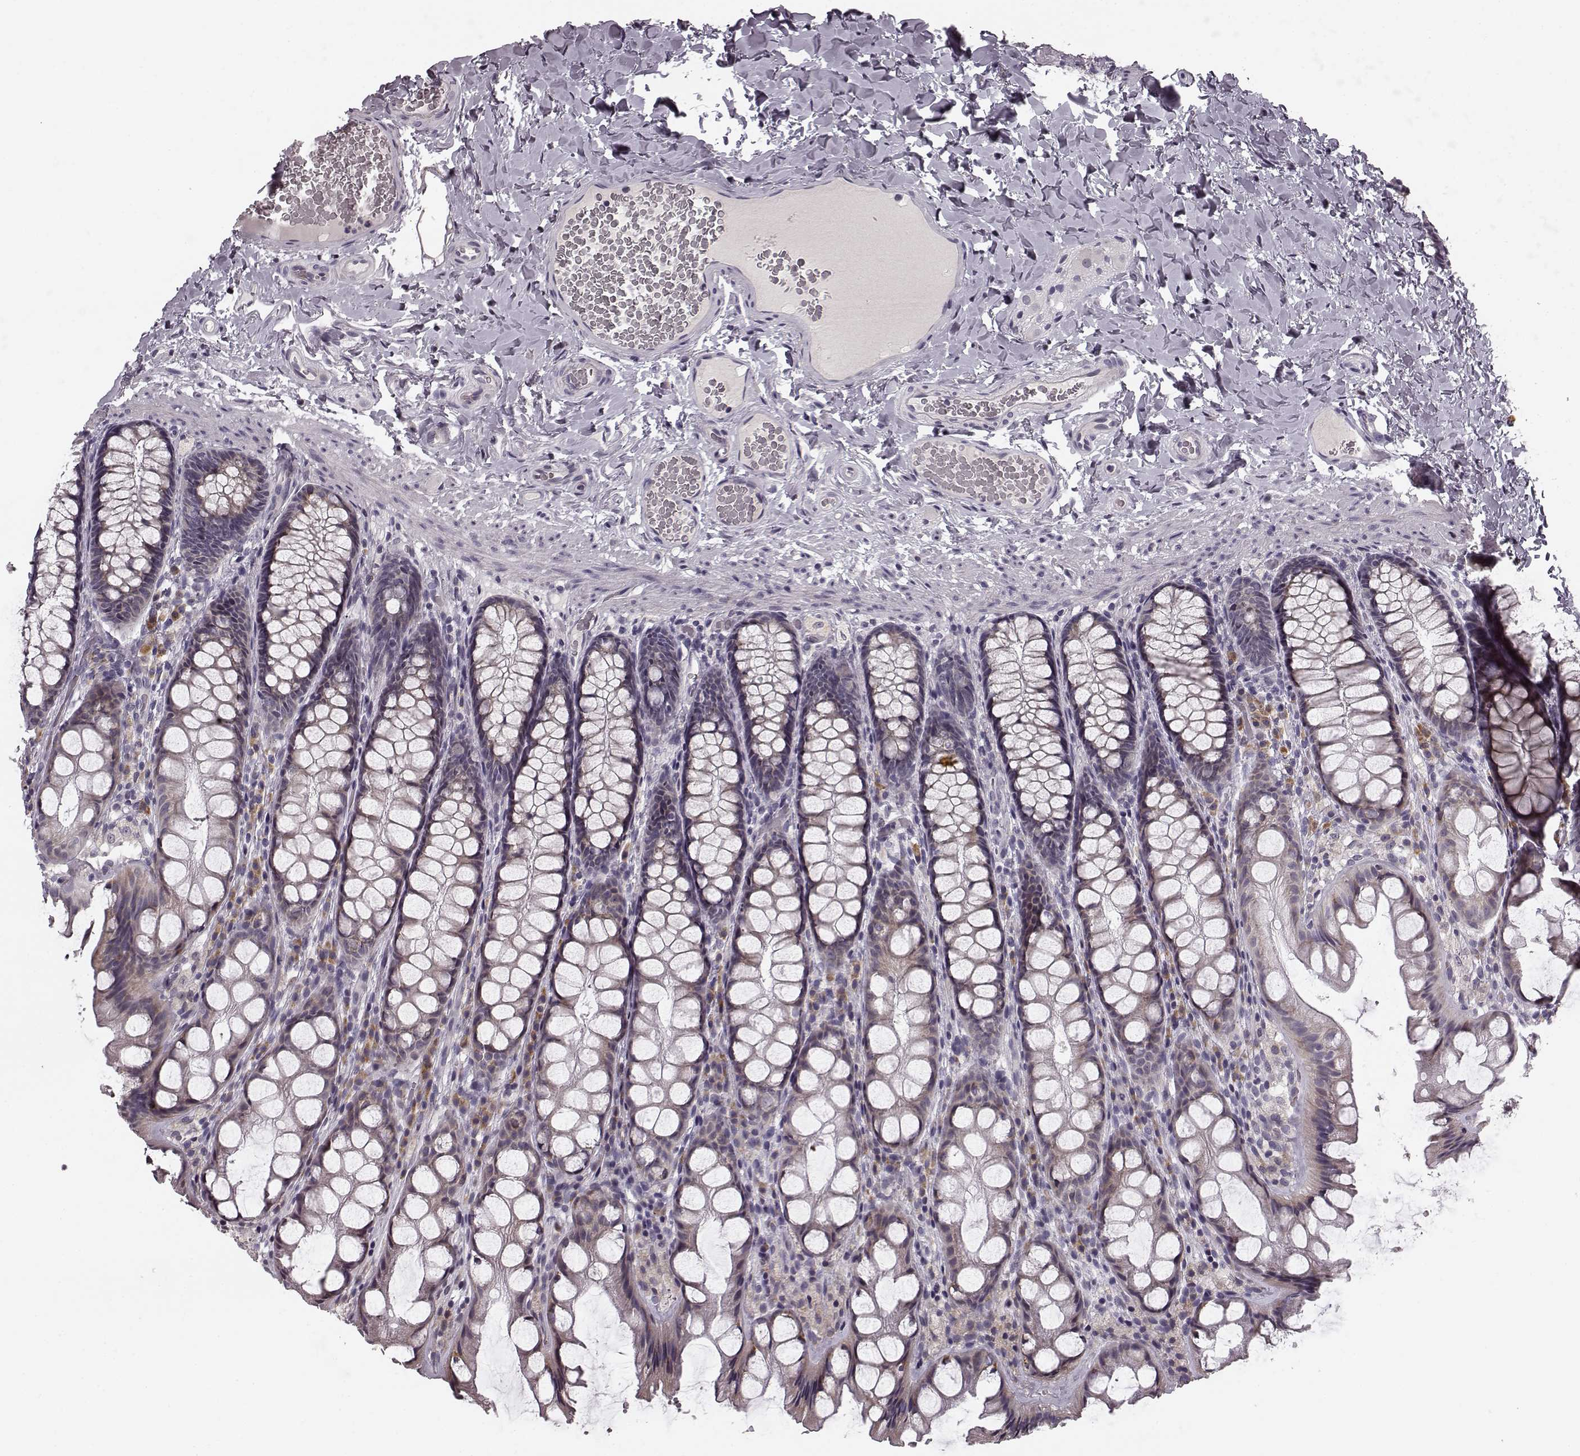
{"staining": {"intensity": "negative", "quantity": "none", "location": "none"}, "tissue": "colon", "cell_type": "Endothelial cells", "image_type": "normal", "snomed": [{"axis": "morphology", "description": "Normal tissue, NOS"}, {"axis": "topography", "description": "Colon"}], "caption": "Micrograph shows no significant protein staining in endothelial cells of unremarkable colon.", "gene": "FAM234B", "patient": {"sex": "male", "age": 47}}